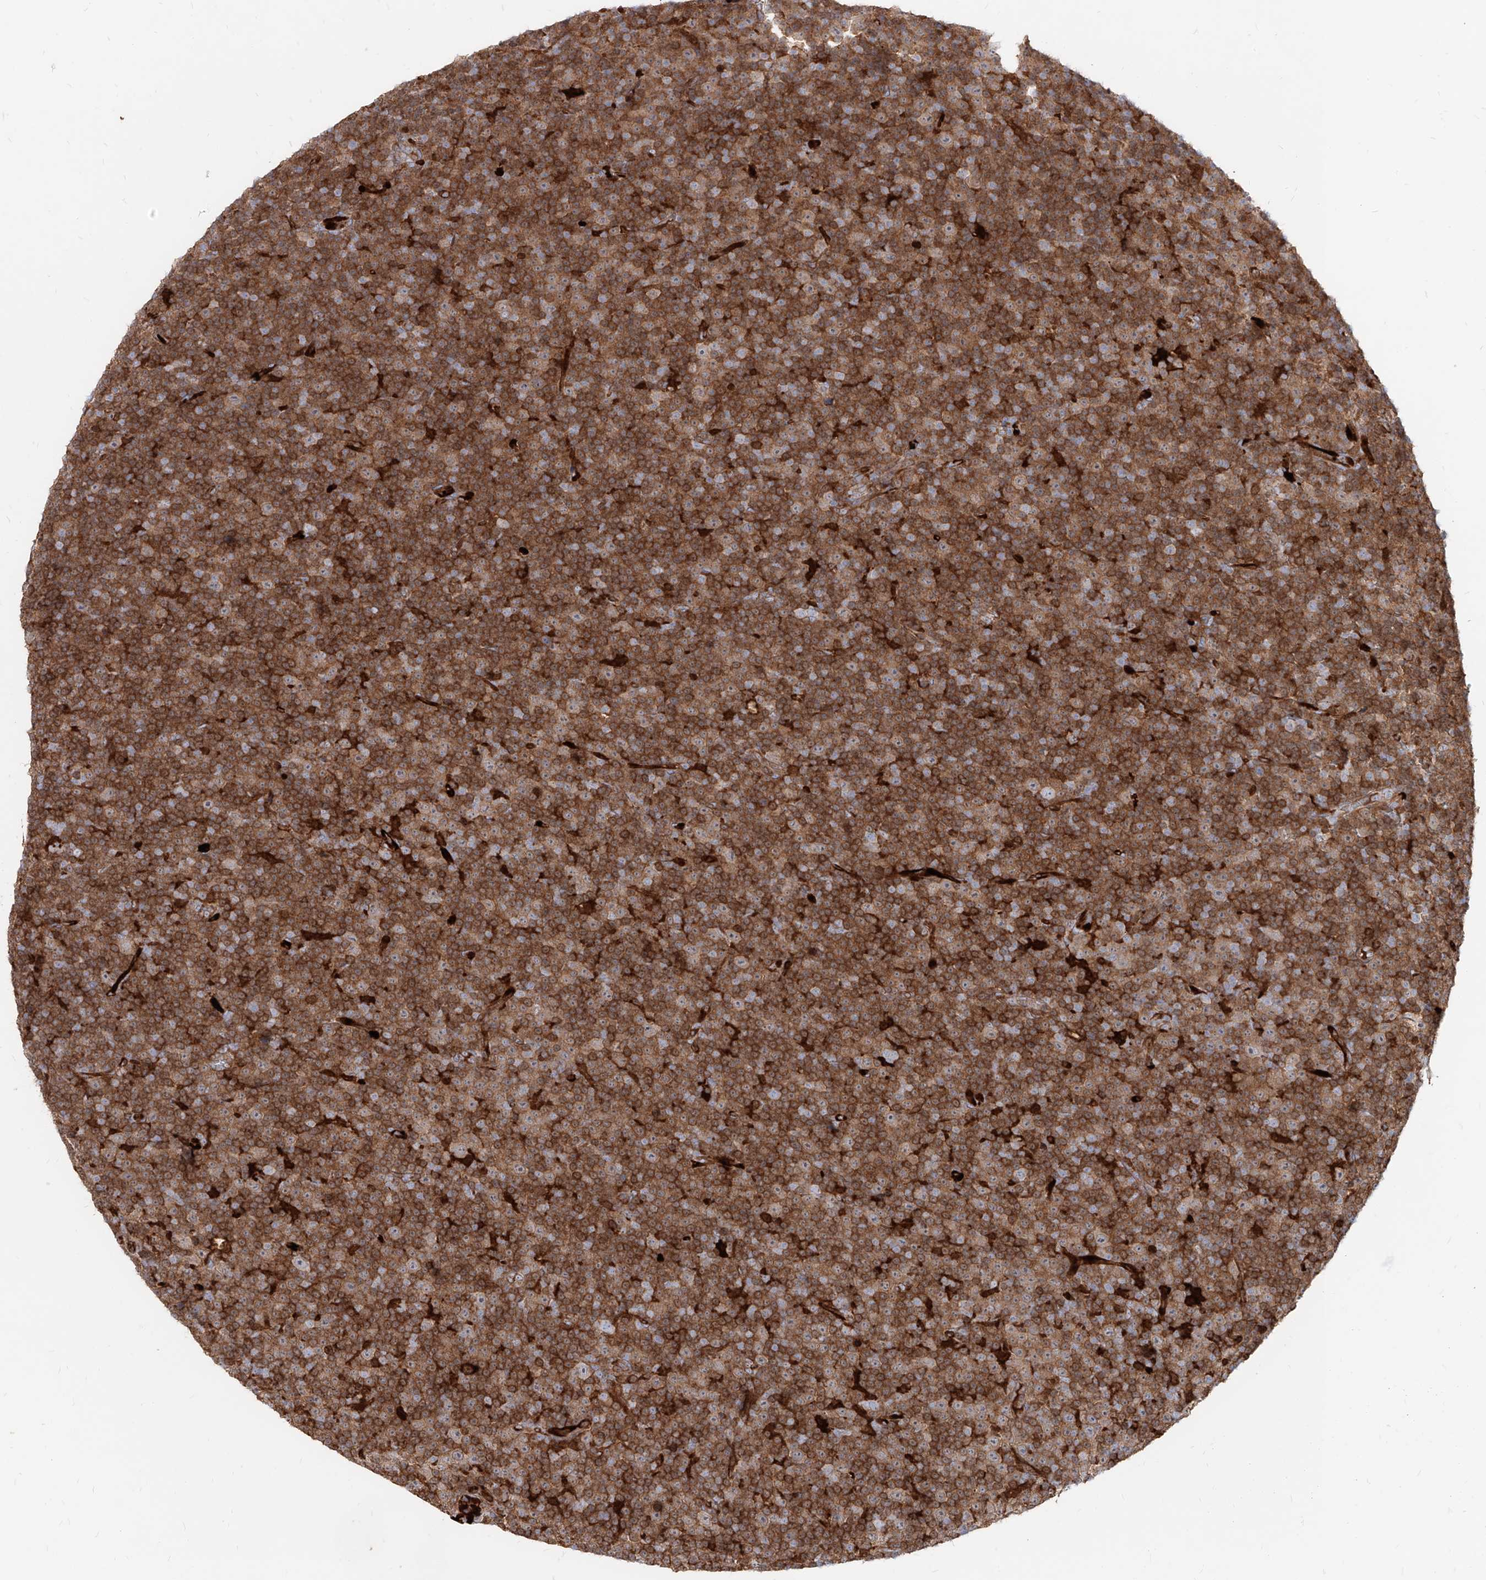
{"staining": {"intensity": "moderate", "quantity": "25%-75%", "location": "cytoplasmic/membranous"}, "tissue": "lymphoma", "cell_type": "Tumor cells", "image_type": "cancer", "snomed": [{"axis": "morphology", "description": "Malignant lymphoma, non-Hodgkin's type, Low grade"}, {"axis": "topography", "description": "Lymph node"}], "caption": "Moderate cytoplasmic/membranous expression for a protein is appreciated in approximately 25%-75% of tumor cells of low-grade malignant lymphoma, non-Hodgkin's type using immunohistochemistry (IHC).", "gene": "KYNU", "patient": {"sex": "female", "age": 67}}